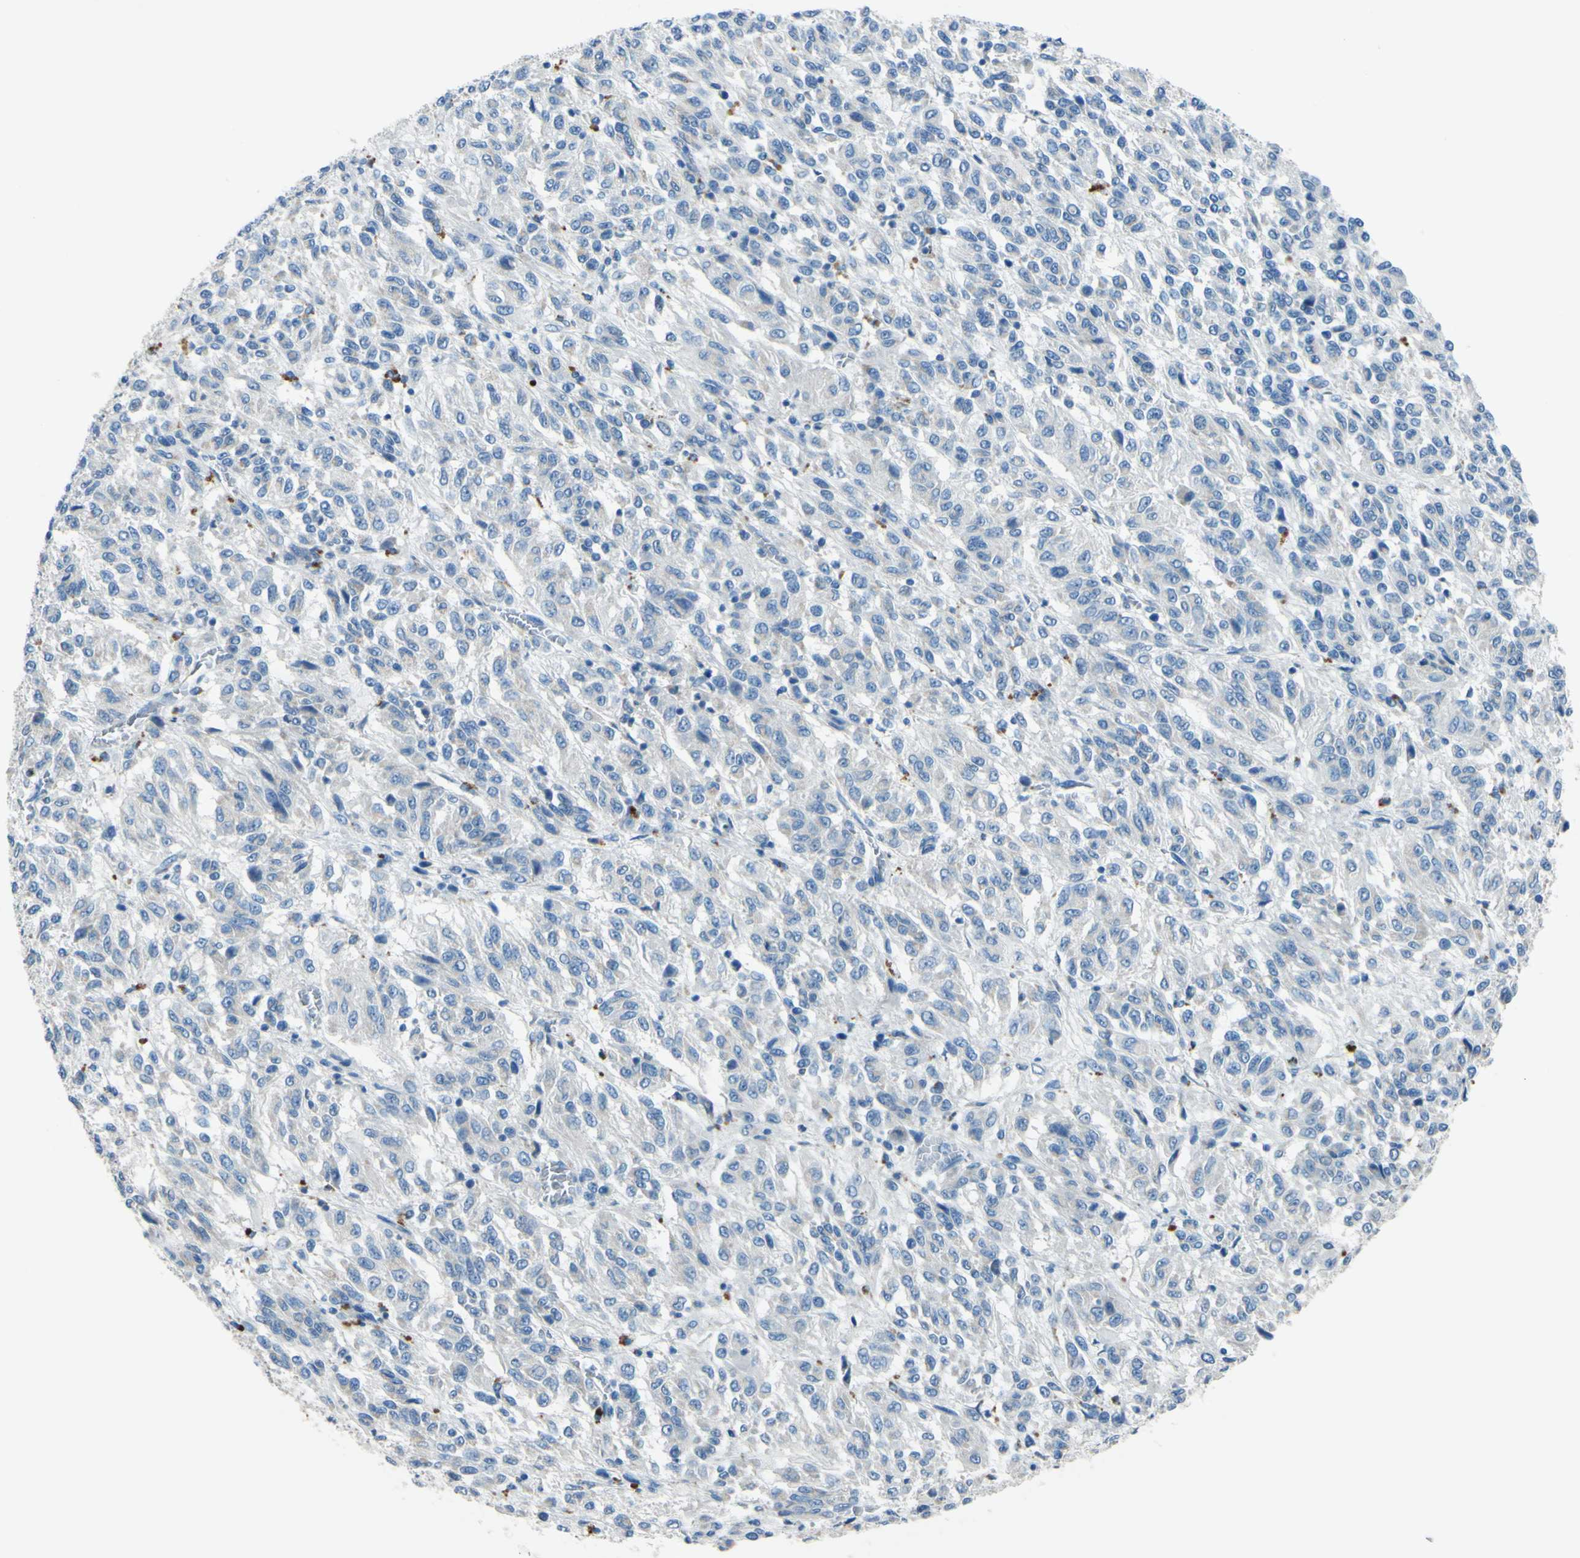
{"staining": {"intensity": "negative", "quantity": "none", "location": "none"}, "tissue": "melanoma", "cell_type": "Tumor cells", "image_type": "cancer", "snomed": [{"axis": "morphology", "description": "Malignant melanoma, Metastatic site"}, {"axis": "topography", "description": "Lung"}], "caption": "High power microscopy micrograph of an immunohistochemistry (IHC) photomicrograph of malignant melanoma (metastatic site), revealing no significant staining in tumor cells.", "gene": "CDH10", "patient": {"sex": "male", "age": 64}}